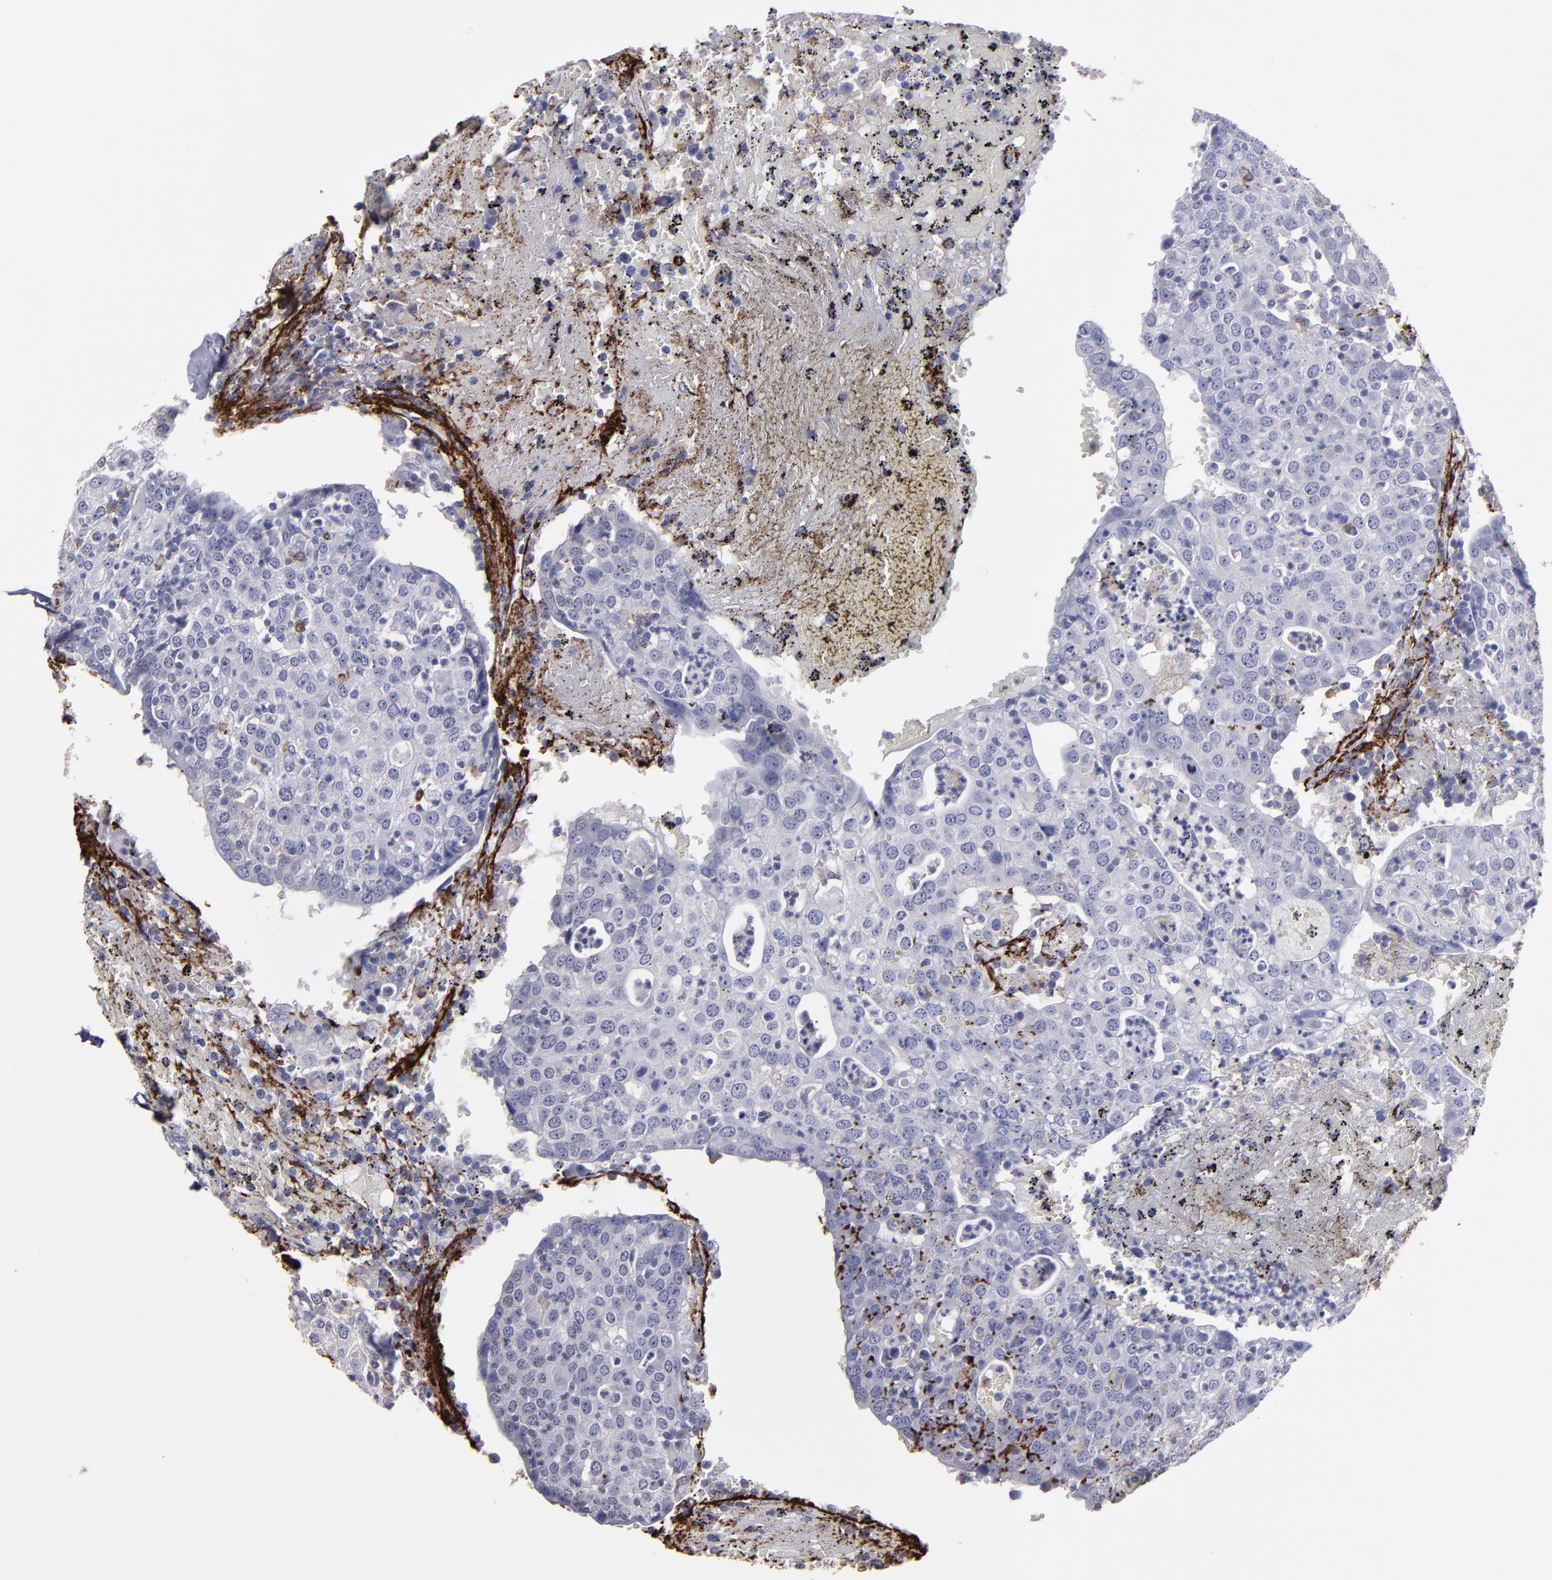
{"staining": {"intensity": "negative", "quantity": "none", "location": "none"}, "tissue": "head and neck cancer", "cell_type": "Tumor cells", "image_type": "cancer", "snomed": [{"axis": "morphology", "description": "Adenocarcinoma, NOS"}, {"axis": "topography", "description": "Salivary gland"}, {"axis": "topography", "description": "Head-Neck"}], "caption": "Head and neck cancer stained for a protein using immunohistochemistry (IHC) displays no positivity tumor cells.", "gene": "CD36", "patient": {"sex": "female", "age": 65}}